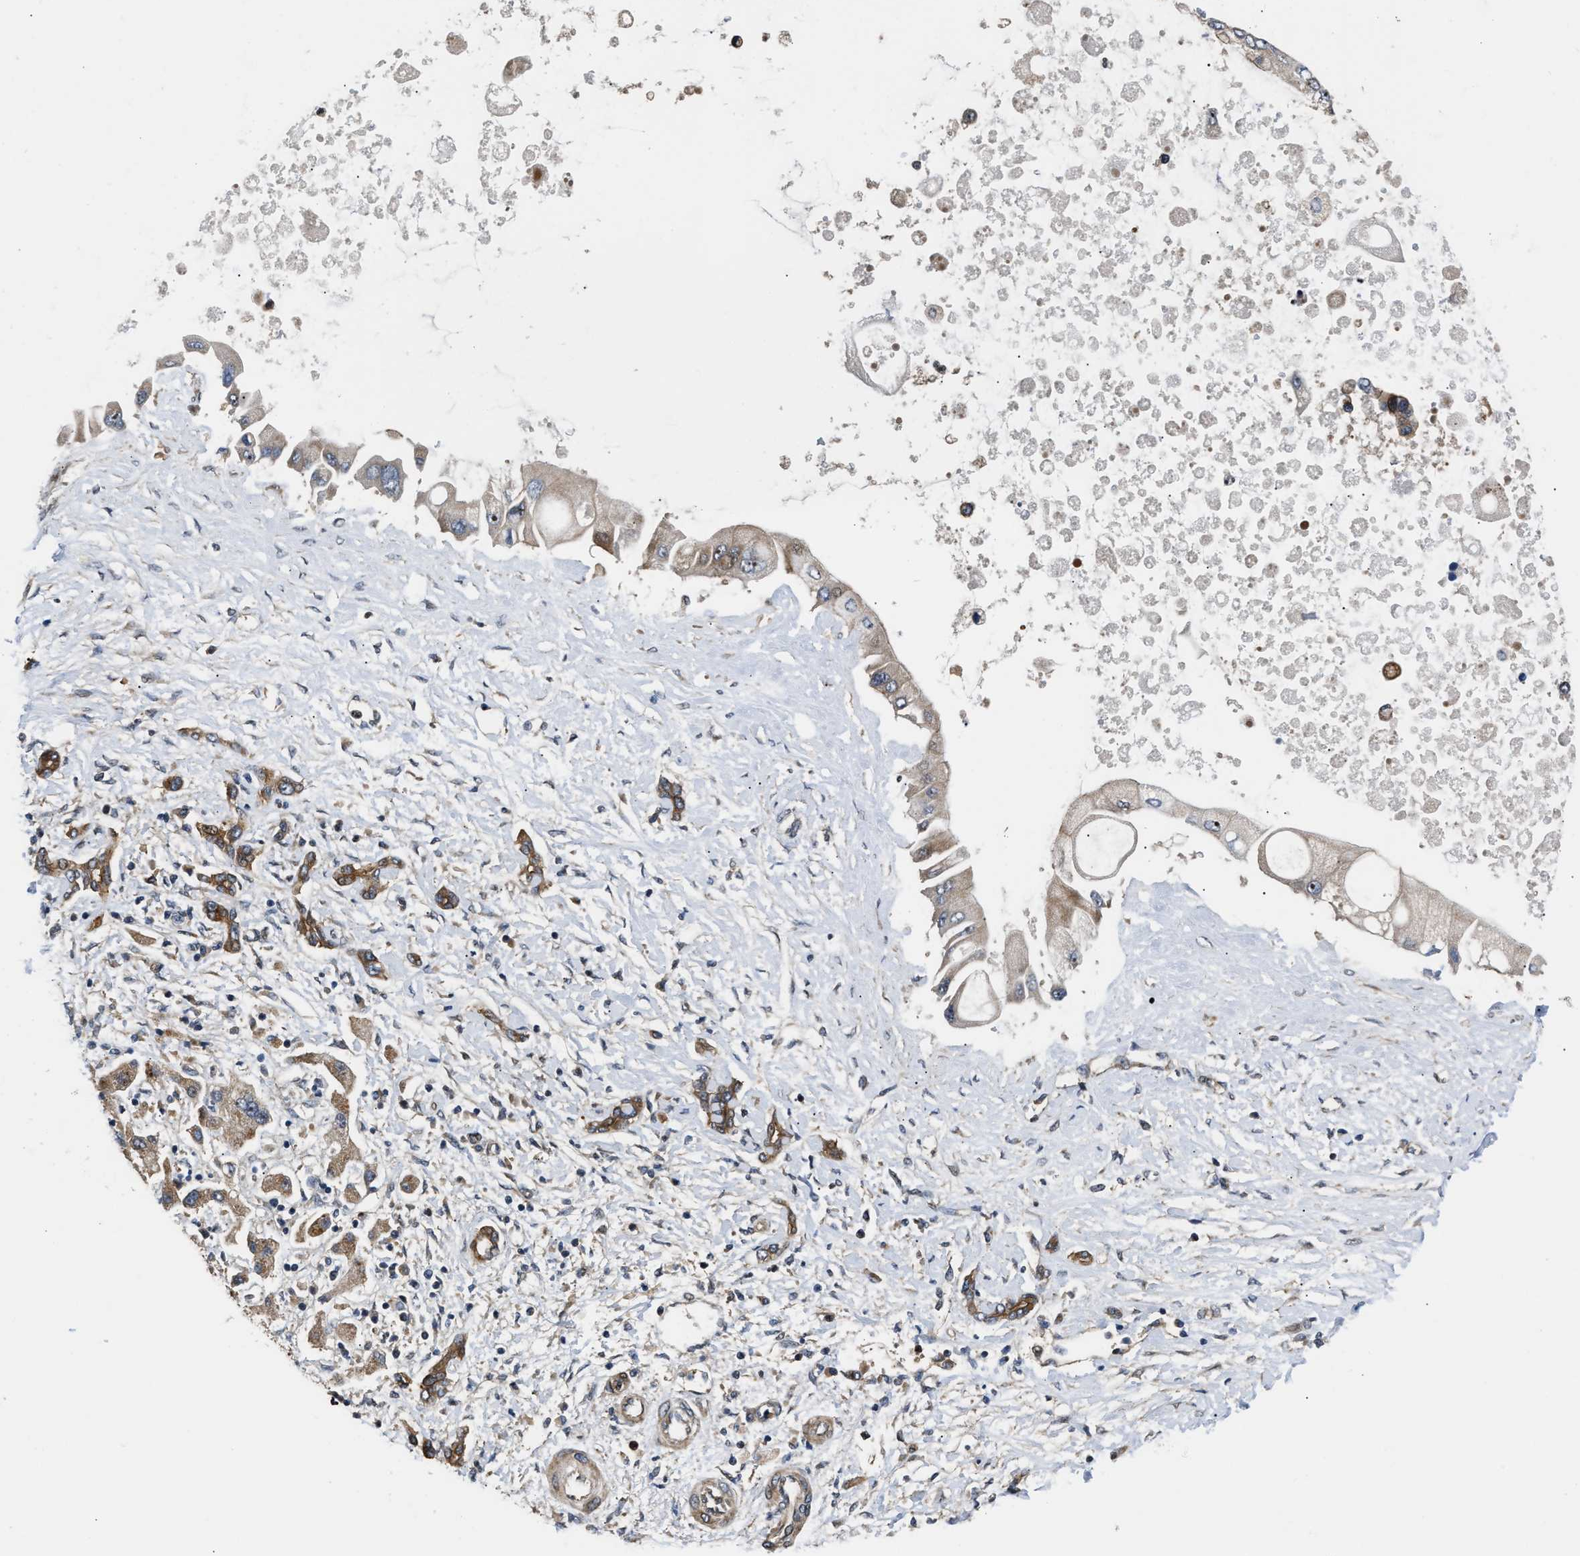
{"staining": {"intensity": "moderate", "quantity": ">75%", "location": "cytoplasmic/membranous,nuclear"}, "tissue": "liver cancer", "cell_type": "Tumor cells", "image_type": "cancer", "snomed": [{"axis": "morphology", "description": "Cholangiocarcinoma"}, {"axis": "topography", "description": "Liver"}], "caption": "Moderate cytoplasmic/membranous and nuclear expression is identified in approximately >75% of tumor cells in liver cholangiocarcinoma.", "gene": "ALDH3A2", "patient": {"sex": "male", "age": 50}}